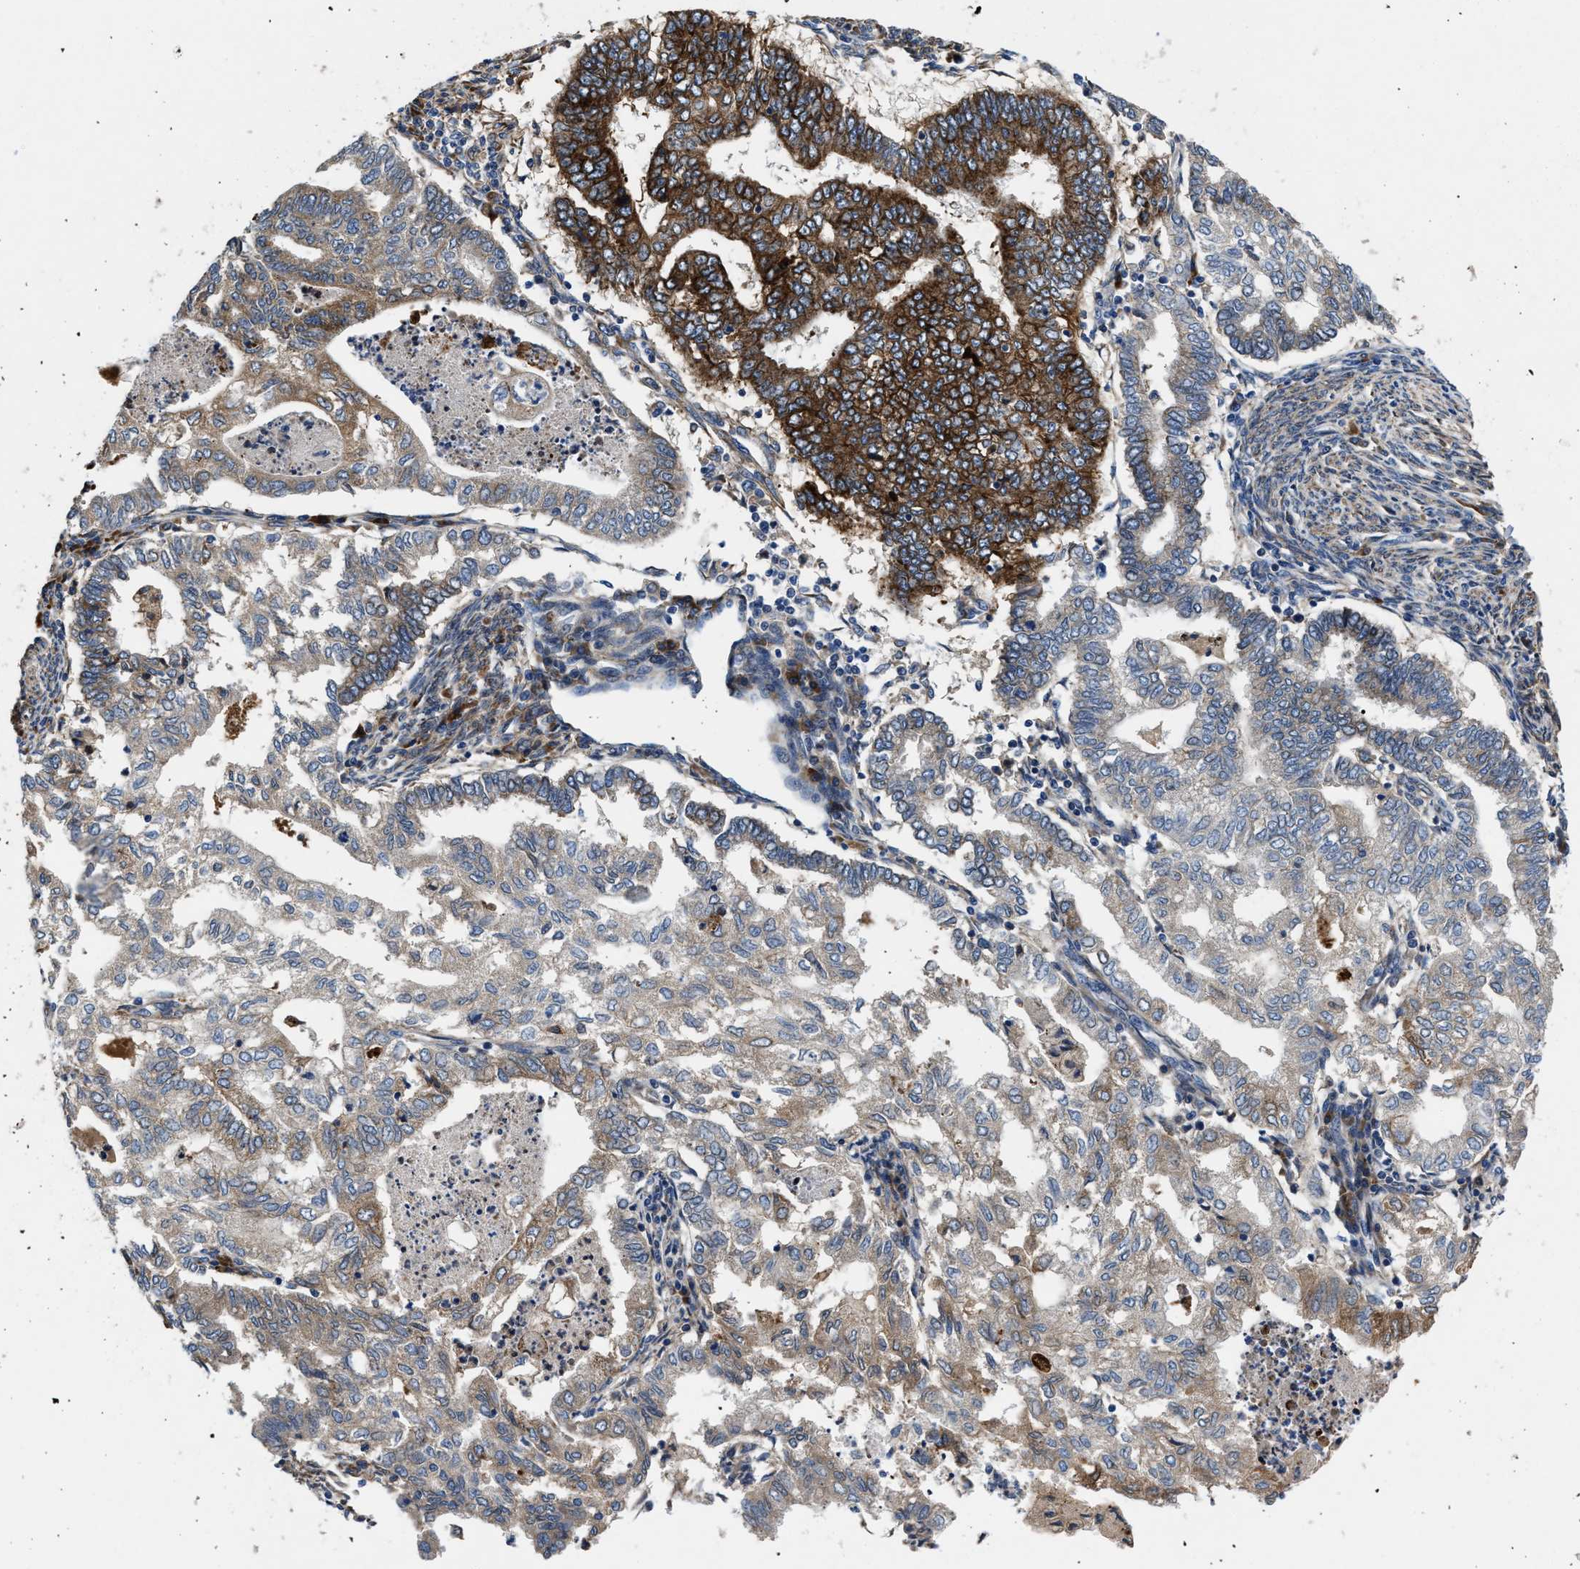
{"staining": {"intensity": "strong", "quantity": "25%-75%", "location": "cytoplasmic/membranous"}, "tissue": "endometrial cancer", "cell_type": "Tumor cells", "image_type": "cancer", "snomed": [{"axis": "morphology", "description": "Polyp, NOS"}, {"axis": "morphology", "description": "Adenocarcinoma, NOS"}, {"axis": "morphology", "description": "Adenoma, NOS"}, {"axis": "topography", "description": "Endometrium"}], "caption": "Brown immunohistochemical staining in human endometrial cancer reveals strong cytoplasmic/membranous positivity in approximately 25%-75% of tumor cells.", "gene": "SLC12A2", "patient": {"sex": "female", "age": 79}}